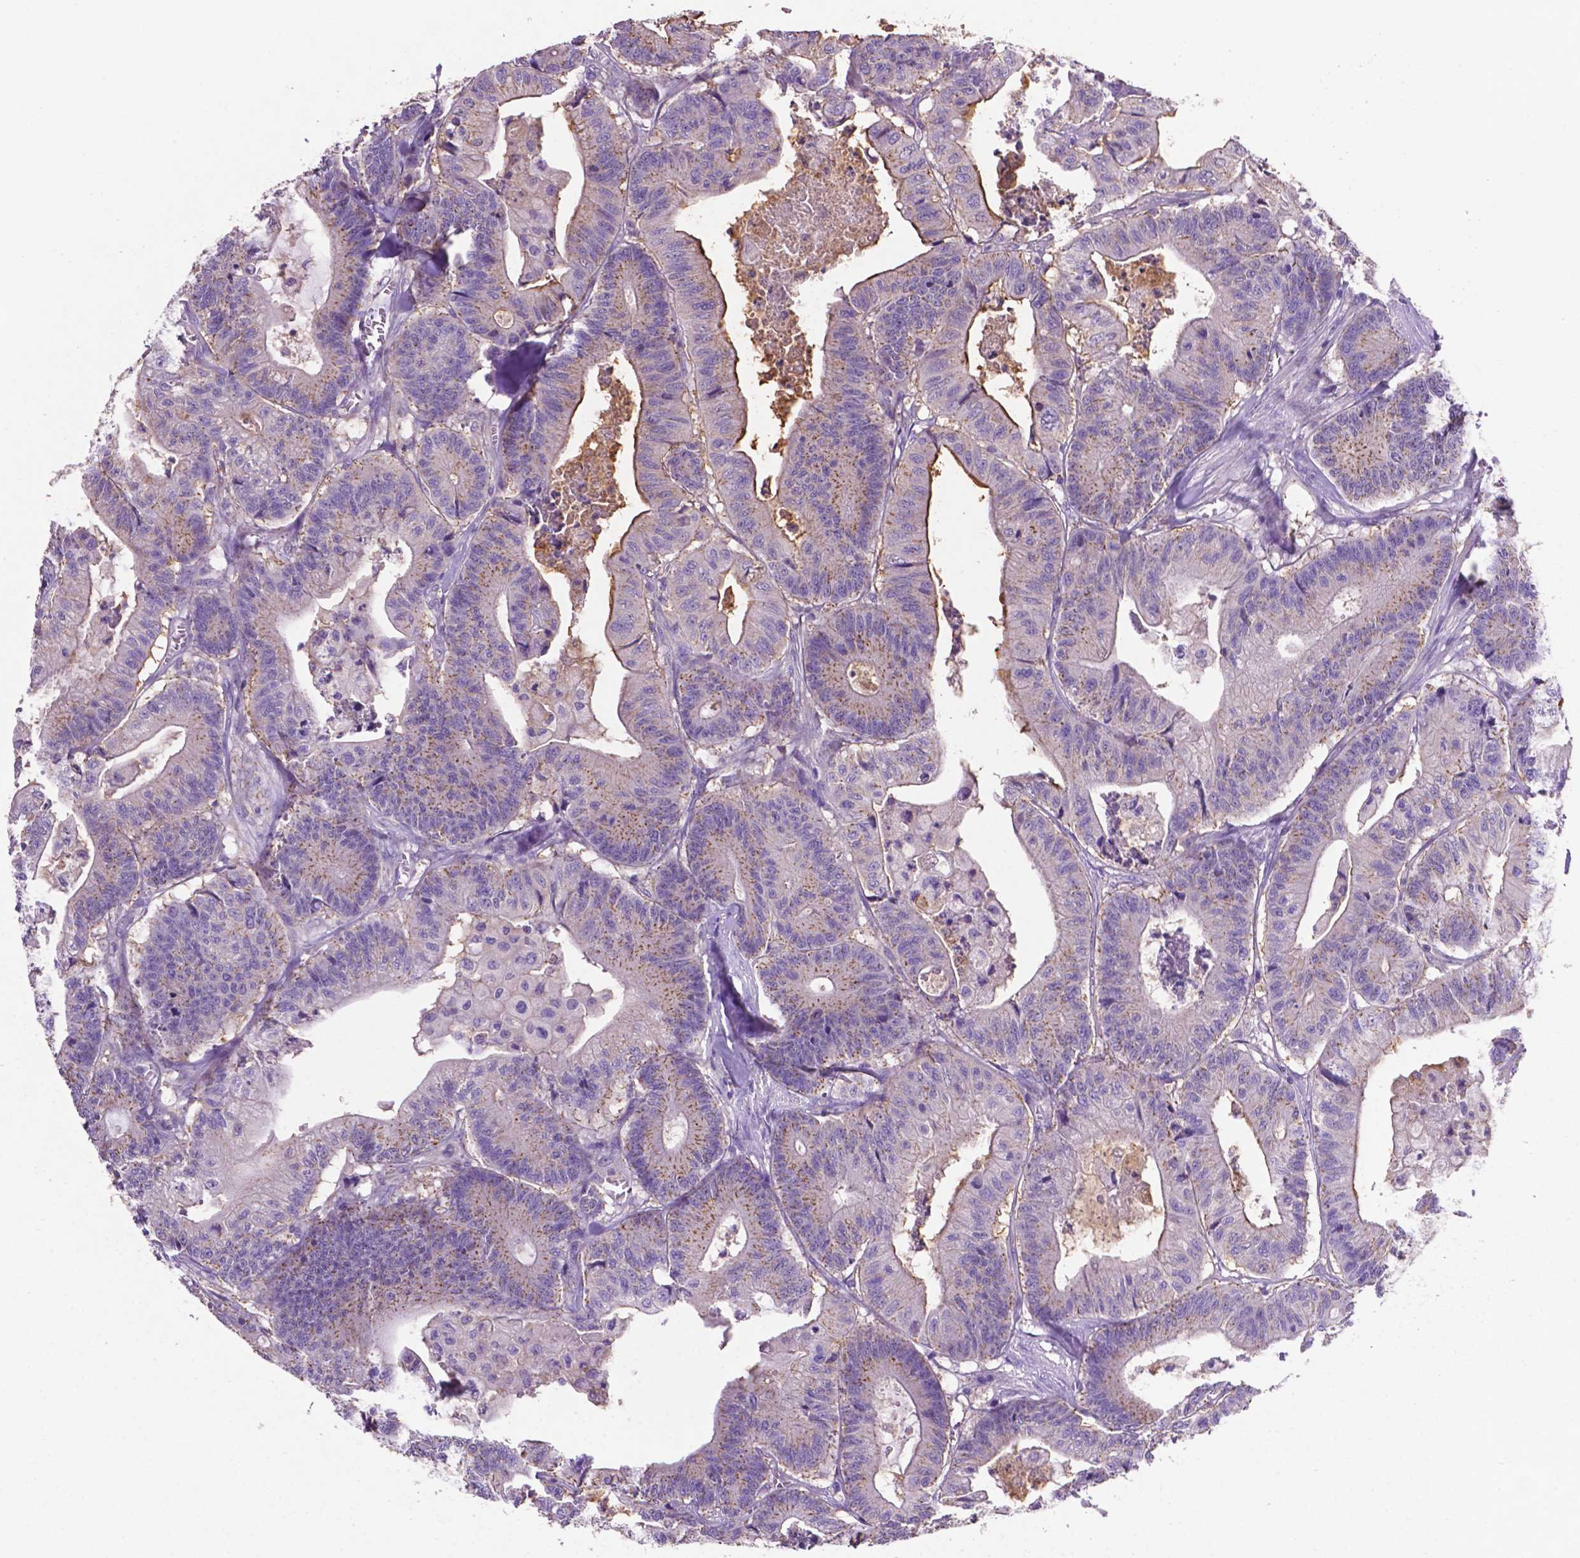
{"staining": {"intensity": "moderate", "quantity": "25%-75%", "location": "cytoplasmic/membranous"}, "tissue": "colorectal cancer", "cell_type": "Tumor cells", "image_type": "cancer", "snomed": [{"axis": "morphology", "description": "Adenocarcinoma, NOS"}, {"axis": "topography", "description": "Colon"}], "caption": "Immunohistochemical staining of human colorectal adenocarcinoma shows medium levels of moderate cytoplasmic/membranous expression in approximately 25%-75% of tumor cells.", "gene": "PRPS2", "patient": {"sex": "female", "age": 84}}